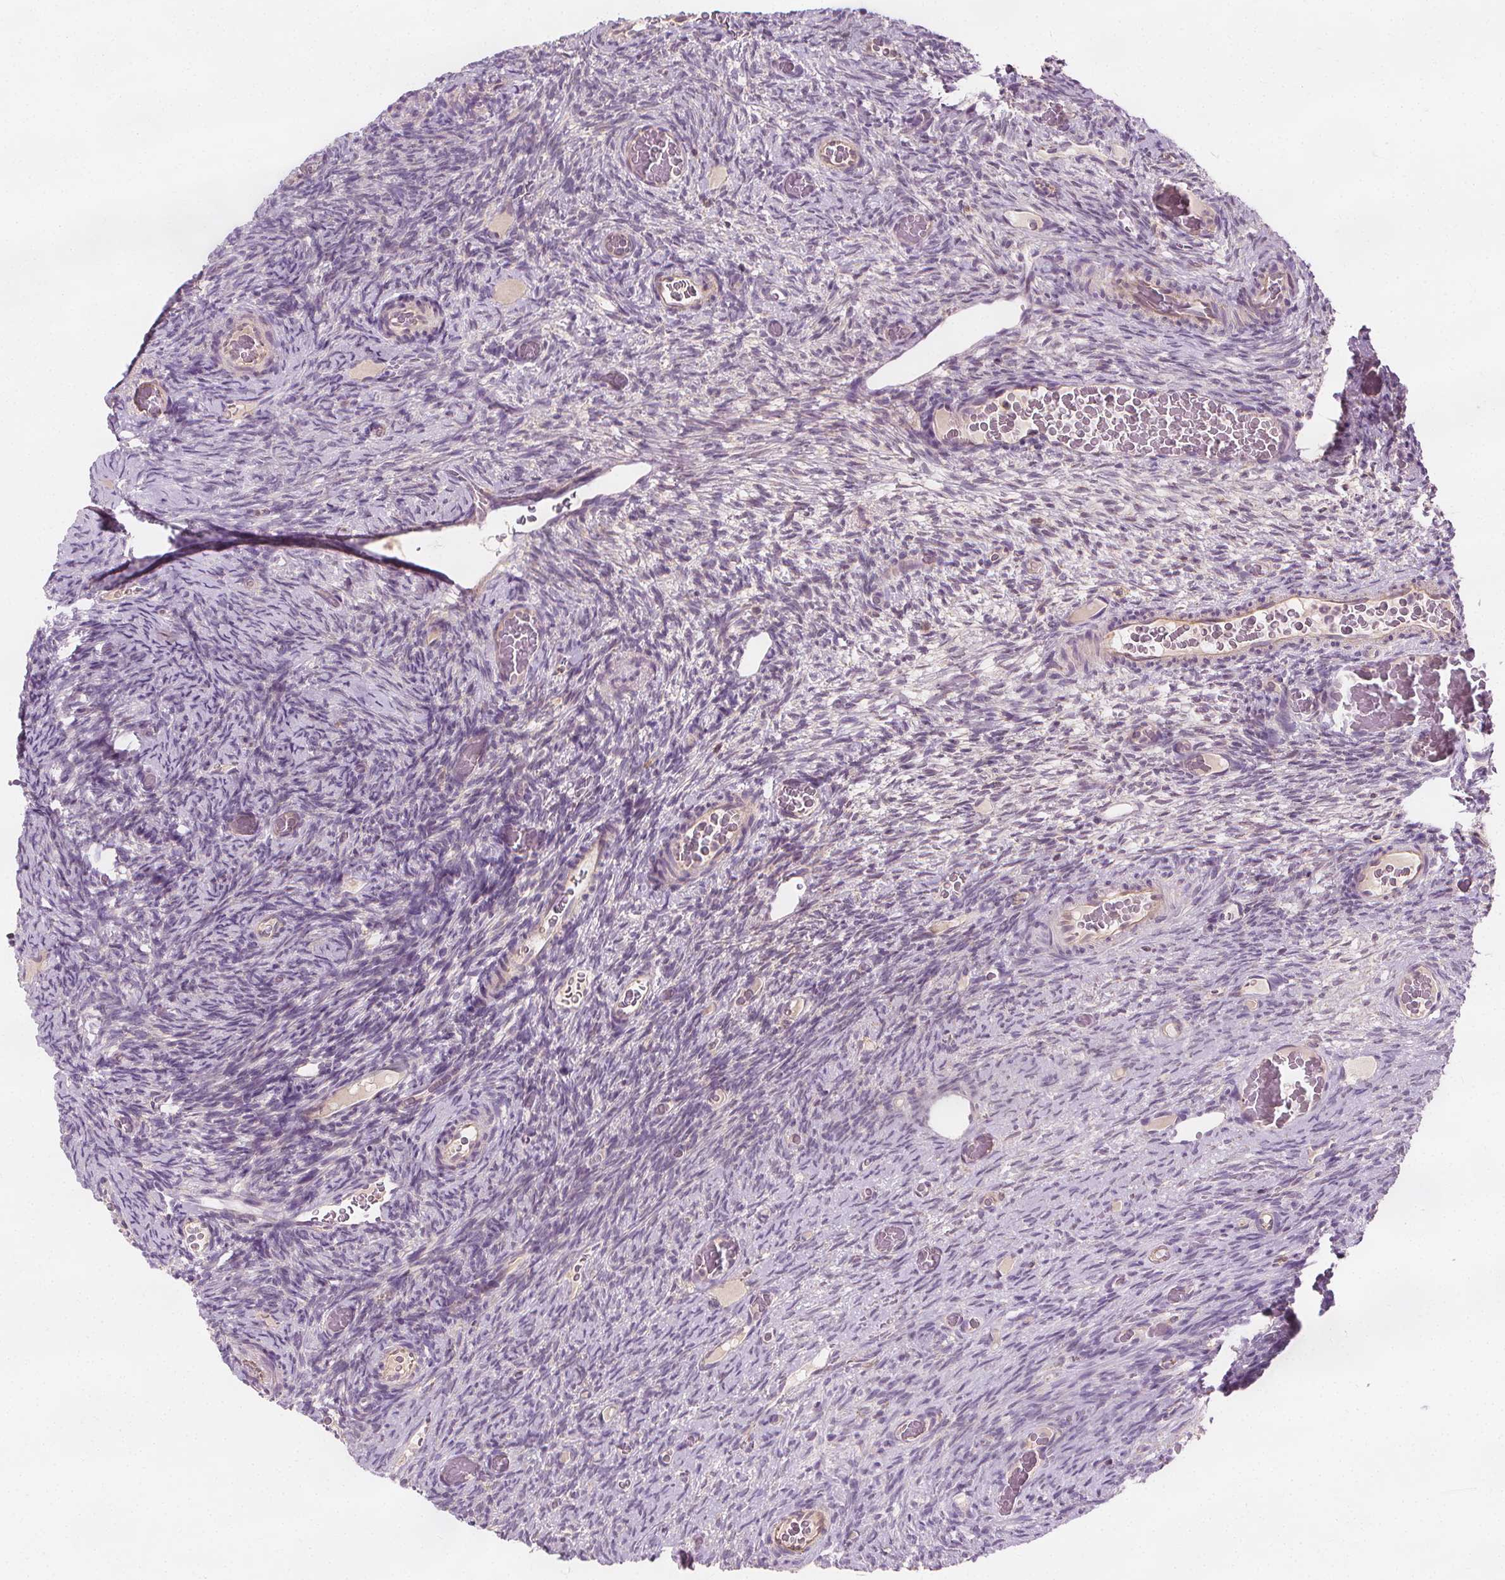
{"staining": {"intensity": "negative", "quantity": "none", "location": "none"}, "tissue": "ovary", "cell_type": "Ovarian stroma cells", "image_type": "normal", "snomed": [{"axis": "morphology", "description": "Normal tissue, NOS"}, {"axis": "topography", "description": "Ovary"}], "caption": "High power microscopy histopathology image of an immunohistochemistry (IHC) histopathology image of unremarkable ovary, revealing no significant staining in ovarian stroma cells.", "gene": "RAB20", "patient": {"sex": "female", "age": 34}}